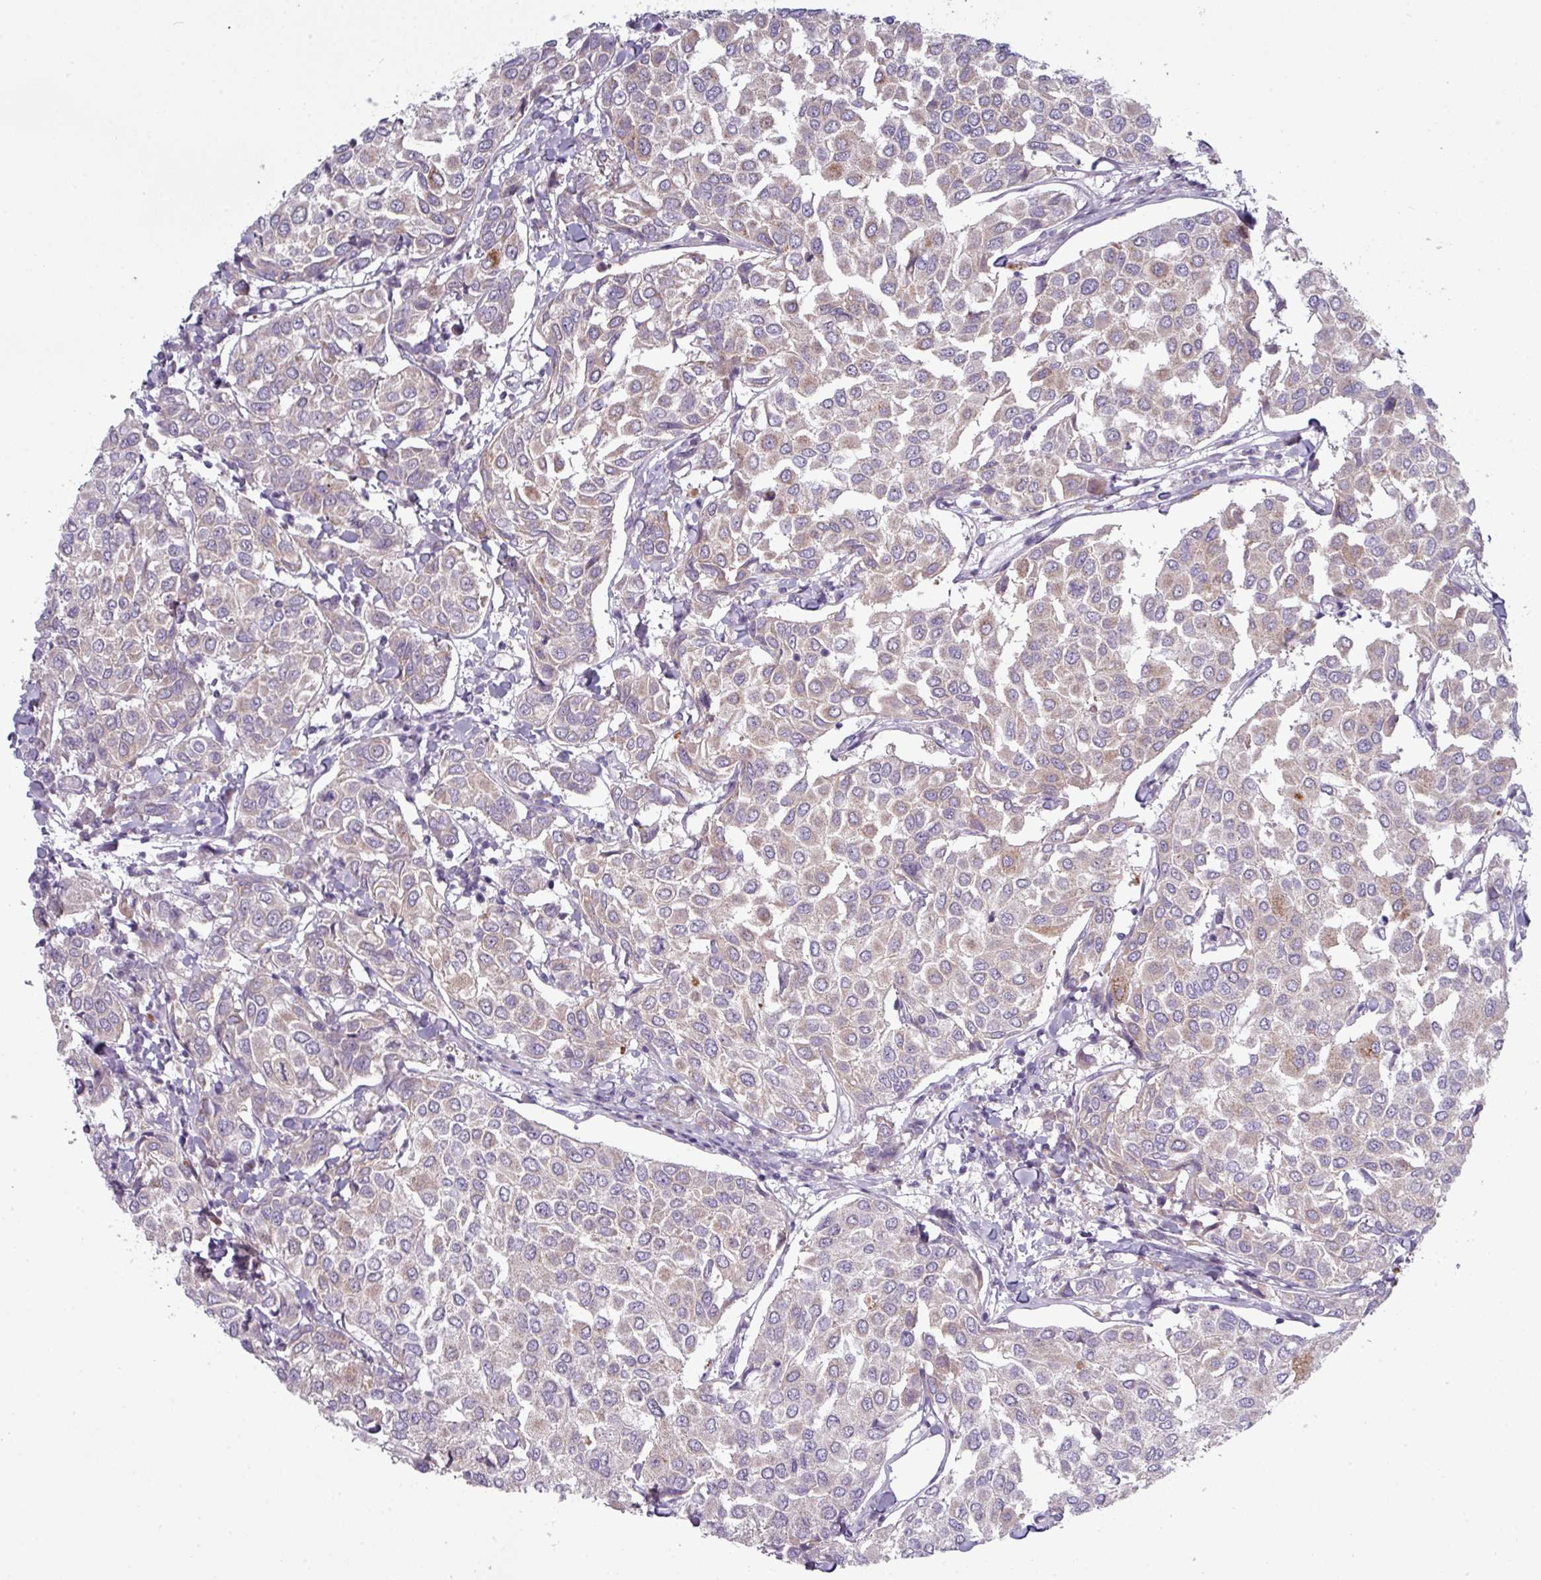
{"staining": {"intensity": "weak", "quantity": "25%-75%", "location": "cytoplasmic/membranous"}, "tissue": "breast cancer", "cell_type": "Tumor cells", "image_type": "cancer", "snomed": [{"axis": "morphology", "description": "Duct carcinoma"}, {"axis": "topography", "description": "Breast"}], "caption": "Immunohistochemical staining of human breast cancer shows low levels of weak cytoplasmic/membranous protein staining in about 25%-75% of tumor cells.", "gene": "ZNF615", "patient": {"sex": "female", "age": 55}}